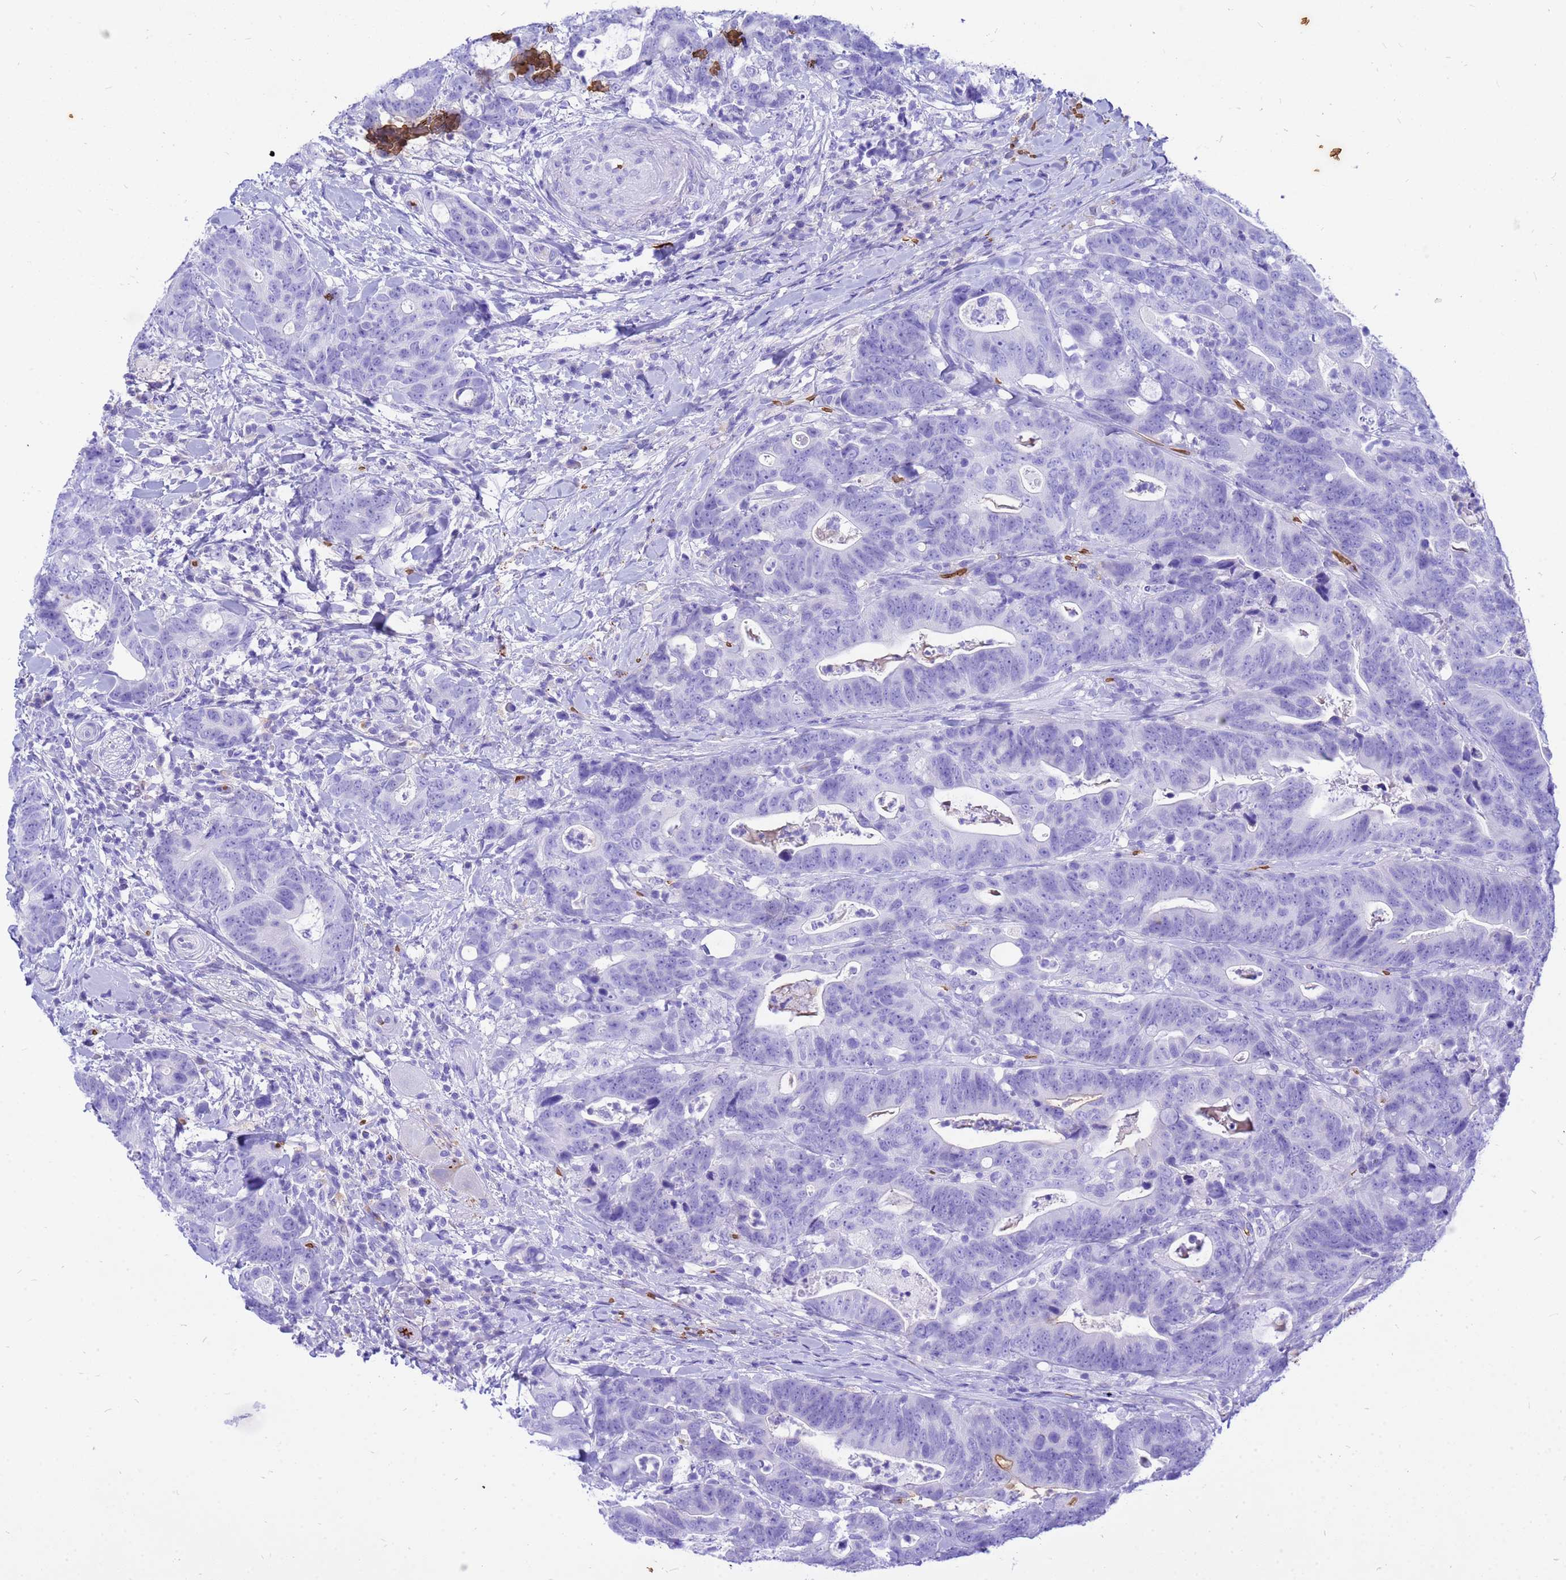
{"staining": {"intensity": "negative", "quantity": "none", "location": "none"}, "tissue": "colorectal cancer", "cell_type": "Tumor cells", "image_type": "cancer", "snomed": [{"axis": "morphology", "description": "Adenocarcinoma, NOS"}, {"axis": "topography", "description": "Colon"}], "caption": "Protein analysis of colorectal cancer demonstrates no significant positivity in tumor cells.", "gene": "HBA2", "patient": {"sex": "female", "age": 82}}